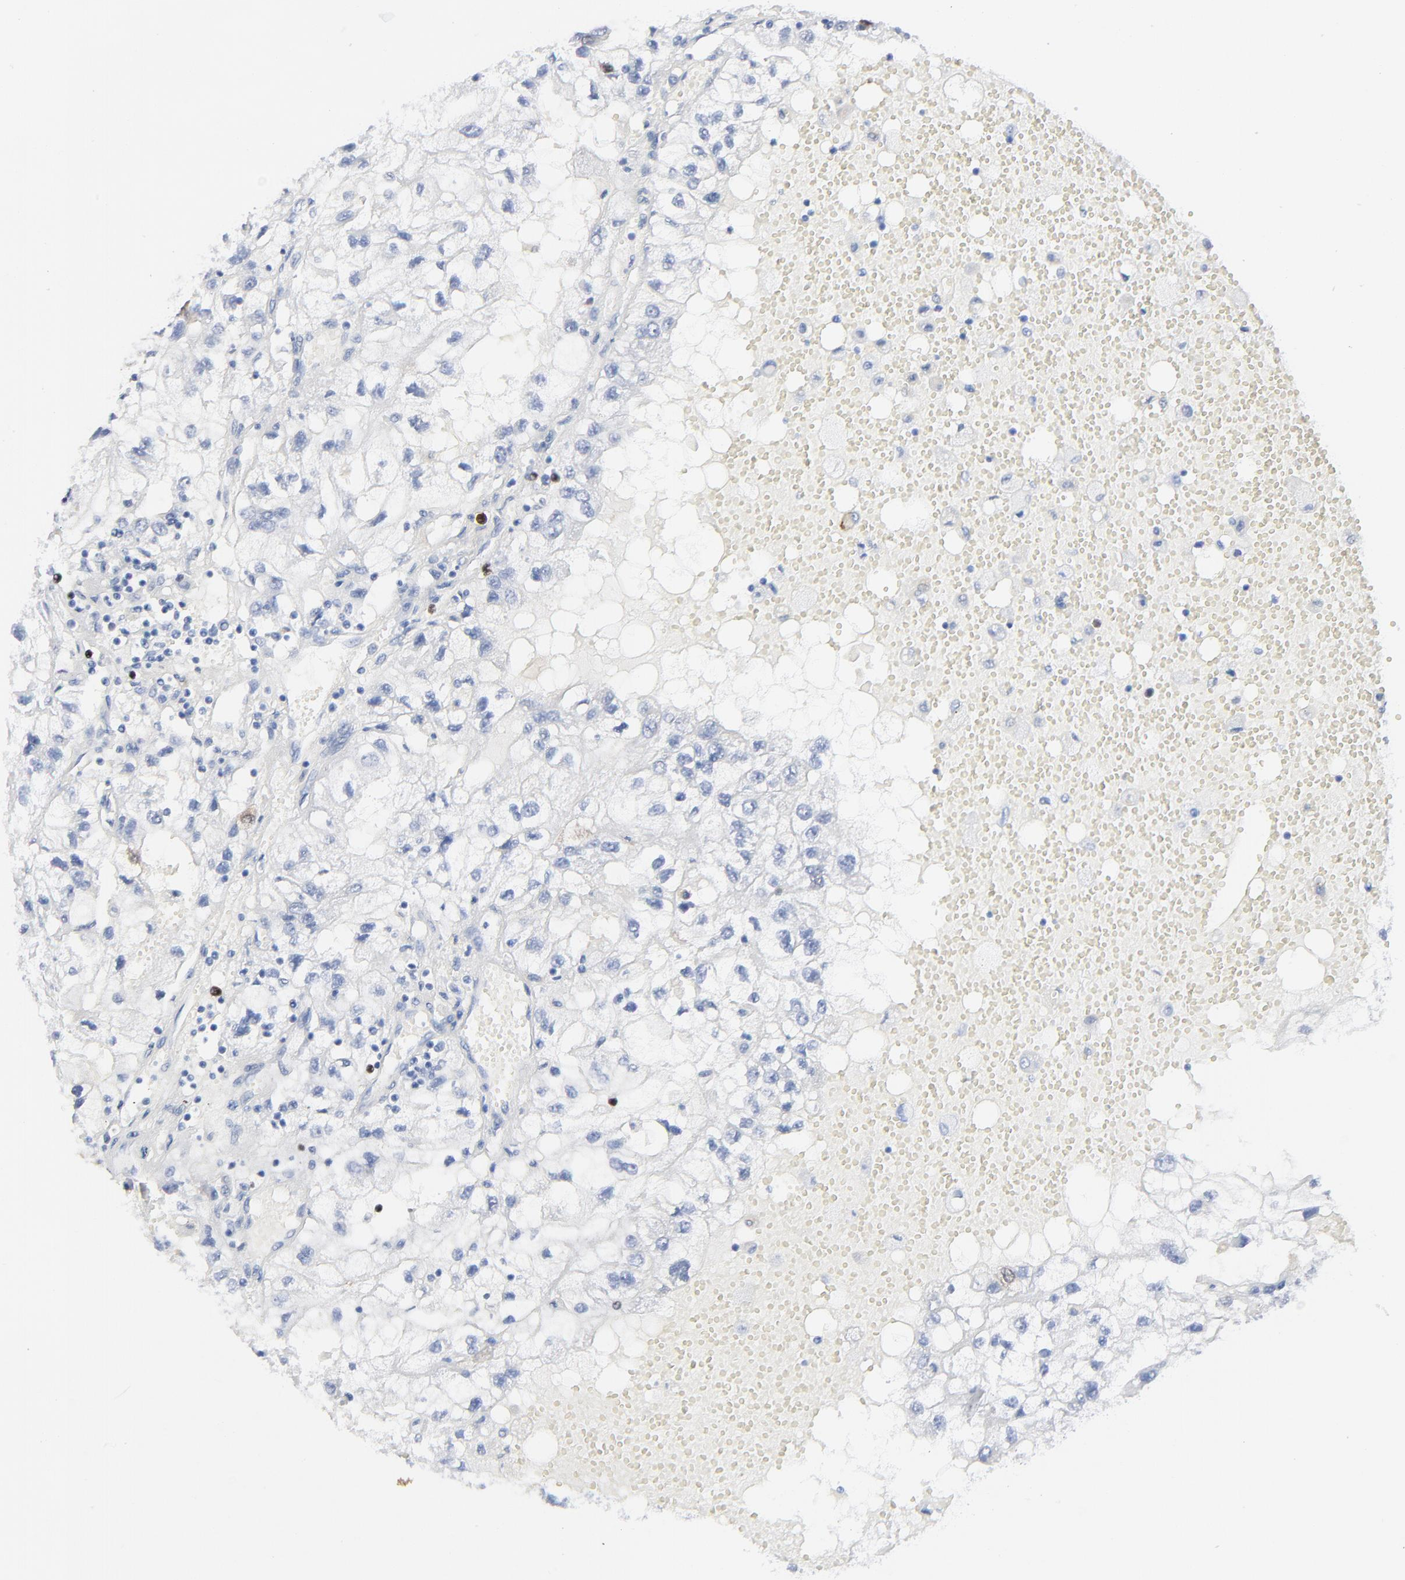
{"staining": {"intensity": "strong", "quantity": "<25%", "location": "nuclear"}, "tissue": "renal cancer", "cell_type": "Tumor cells", "image_type": "cancer", "snomed": [{"axis": "morphology", "description": "Normal tissue, NOS"}, {"axis": "morphology", "description": "Adenocarcinoma, NOS"}, {"axis": "topography", "description": "Kidney"}], "caption": "Immunohistochemistry (IHC) micrograph of neoplastic tissue: human renal adenocarcinoma stained using immunohistochemistry demonstrates medium levels of strong protein expression localized specifically in the nuclear of tumor cells, appearing as a nuclear brown color.", "gene": "CDK1", "patient": {"sex": "male", "age": 71}}